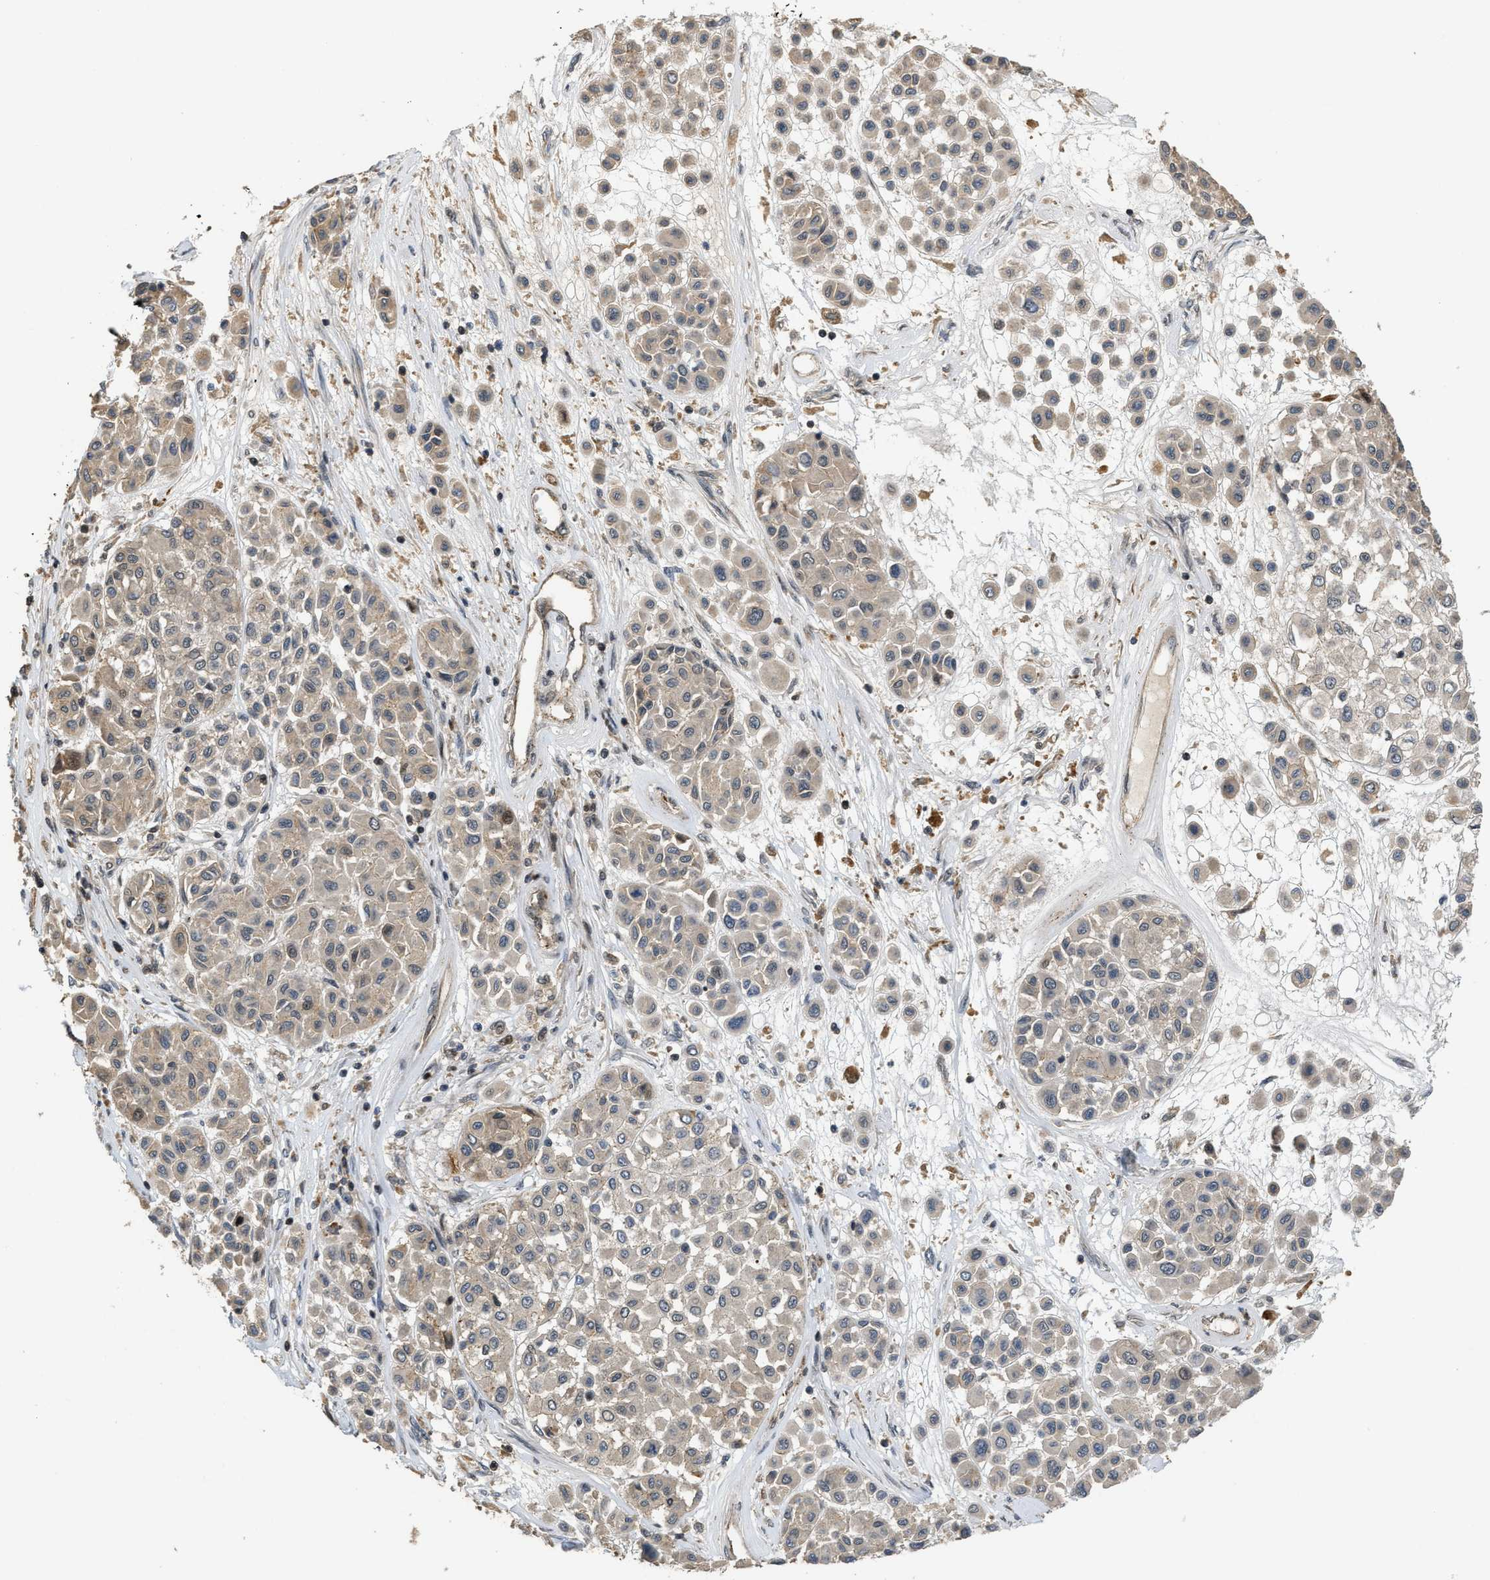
{"staining": {"intensity": "weak", "quantity": ">75%", "location": "cytoplasmic/membranous"}, "tissue": "melanoma", "cell_type": "Tumor cells", "image_type": "cancer", "snomed": [{"axis": "morphology", "description": "Malignant melanoma, Metastatic site"}, {"axis": "topography", "description": "Soft tissue"}], "caption": "High-power microscopy captured an immunohistochemistry histopathology image of malignant melanoma (metastatic site), revealing weak cytoplasmic/membranous positivity in about >75% of tumor cells.", "gene": "DPF2", "patient": {"sex": "male", "age": 41}}